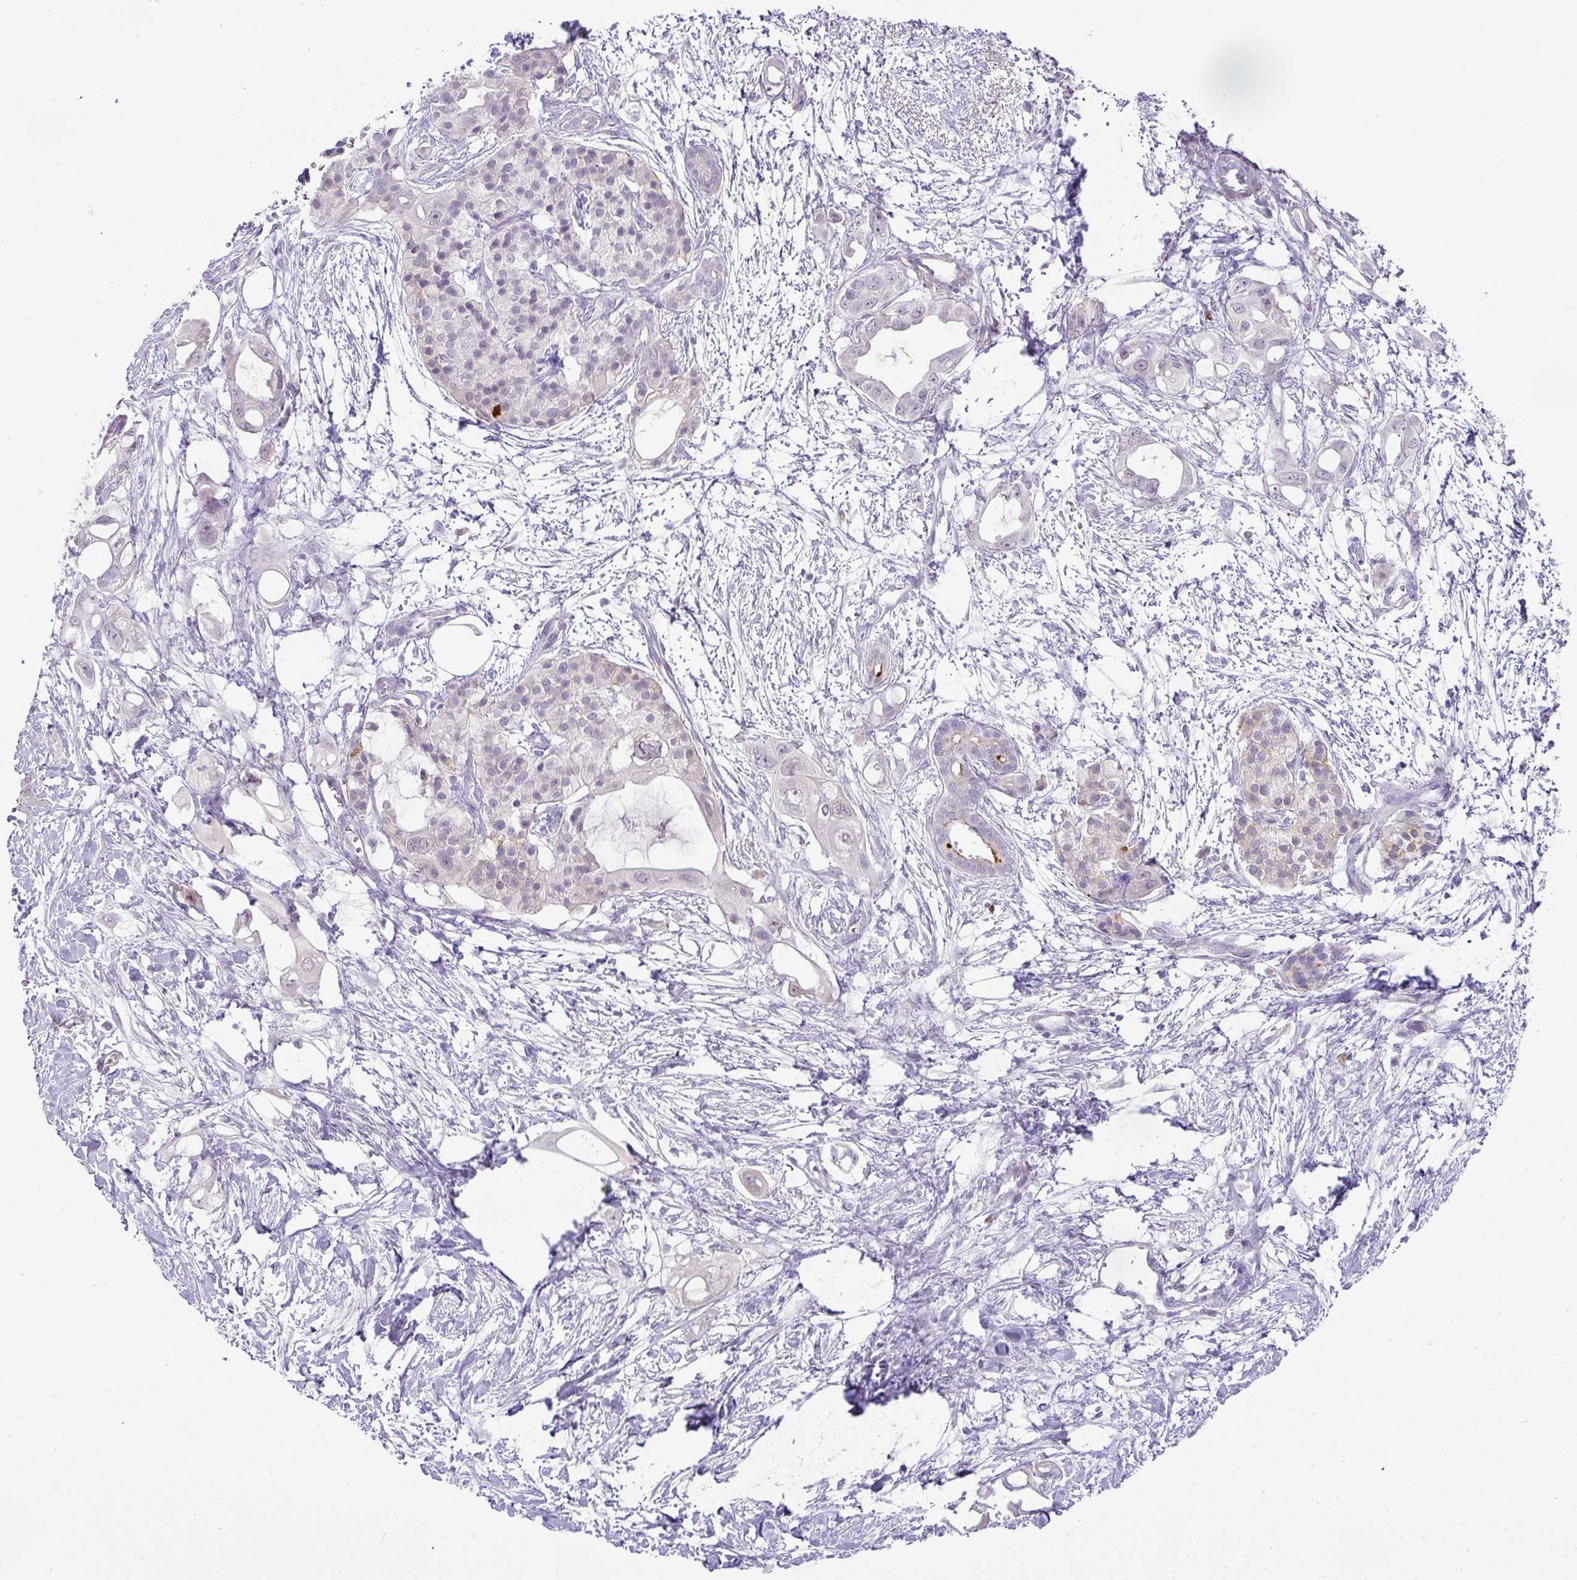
{"staining": {"intensity": "negative", "quantity": "none", "location": "none"}, "tissue": "pancreatic cancer", "cell_type": "Tumor cells", "image_type": "cancer", "snomed": [{"axis": "morphology", "description": "Adenocarcinoma, NOS"}, {"axis": "topography", "description": "Pancreas"}], "caption": "Immunohistochemistry histopathology image of human adenocarcinoma (pancreatic) stained for a protein (brown), which shows no positivity in tumor cells.", "gene": "FGF17", "patient": {"sex": "male", "age": 61}}